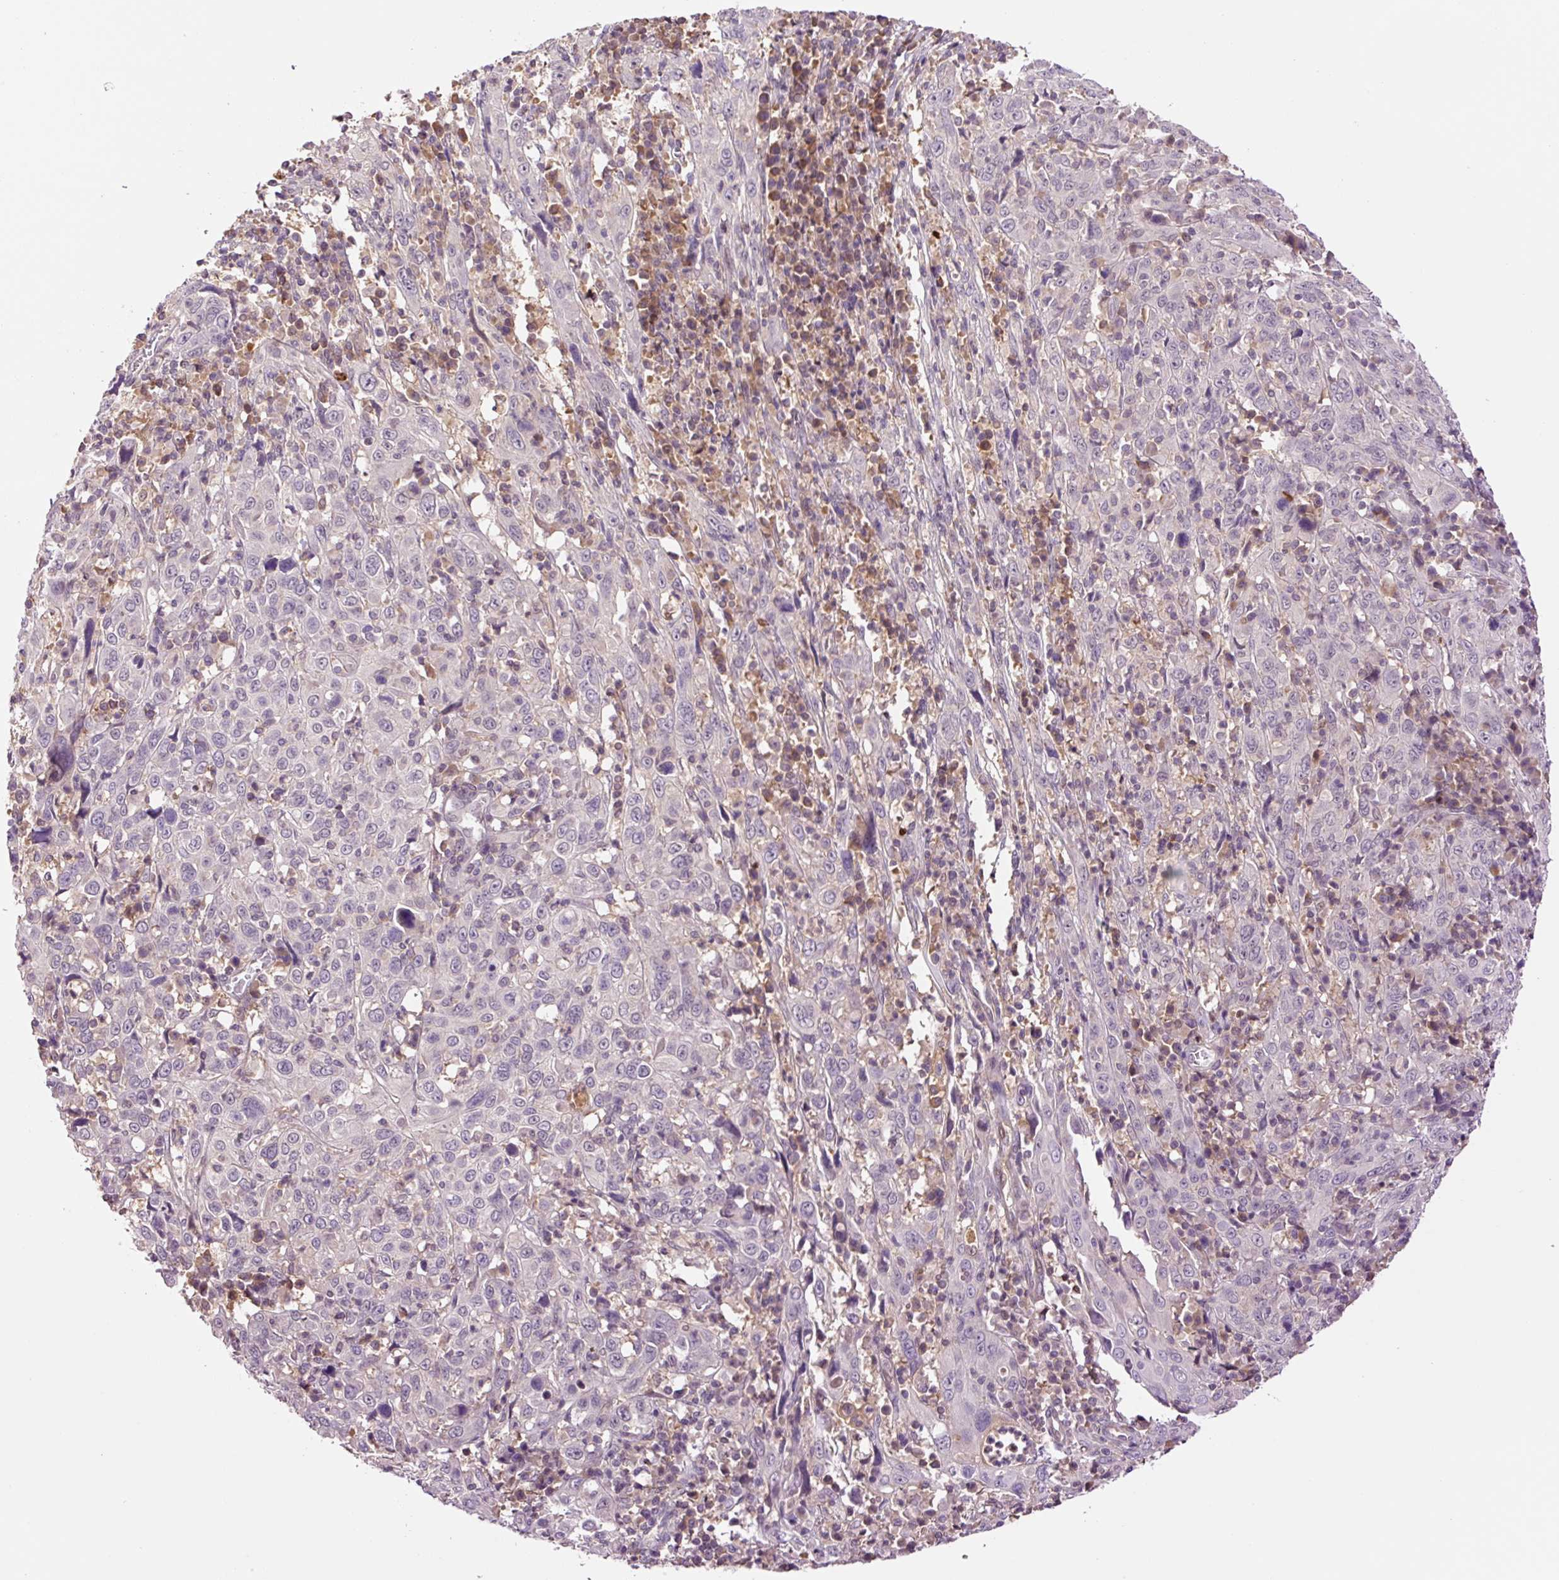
{"staining": {"intensity": "negative", "quantity": "none", "location": "none"}, "tissue": "cervical cancer", "cell_type": "Tumor cells", "image_type": "cancer", "snomed": [{"axis": "morphology", "description": "Squamous cell carcinoma, NOS"}, {"axis": "topography", "description": "Cervix"}], "caption": "Cervical squamous cell carcinoma stained for a protein using IHC displays no staining tumor cells.", "gene": "DPPA4", "patient": {"sex": "female", "age": 46}}